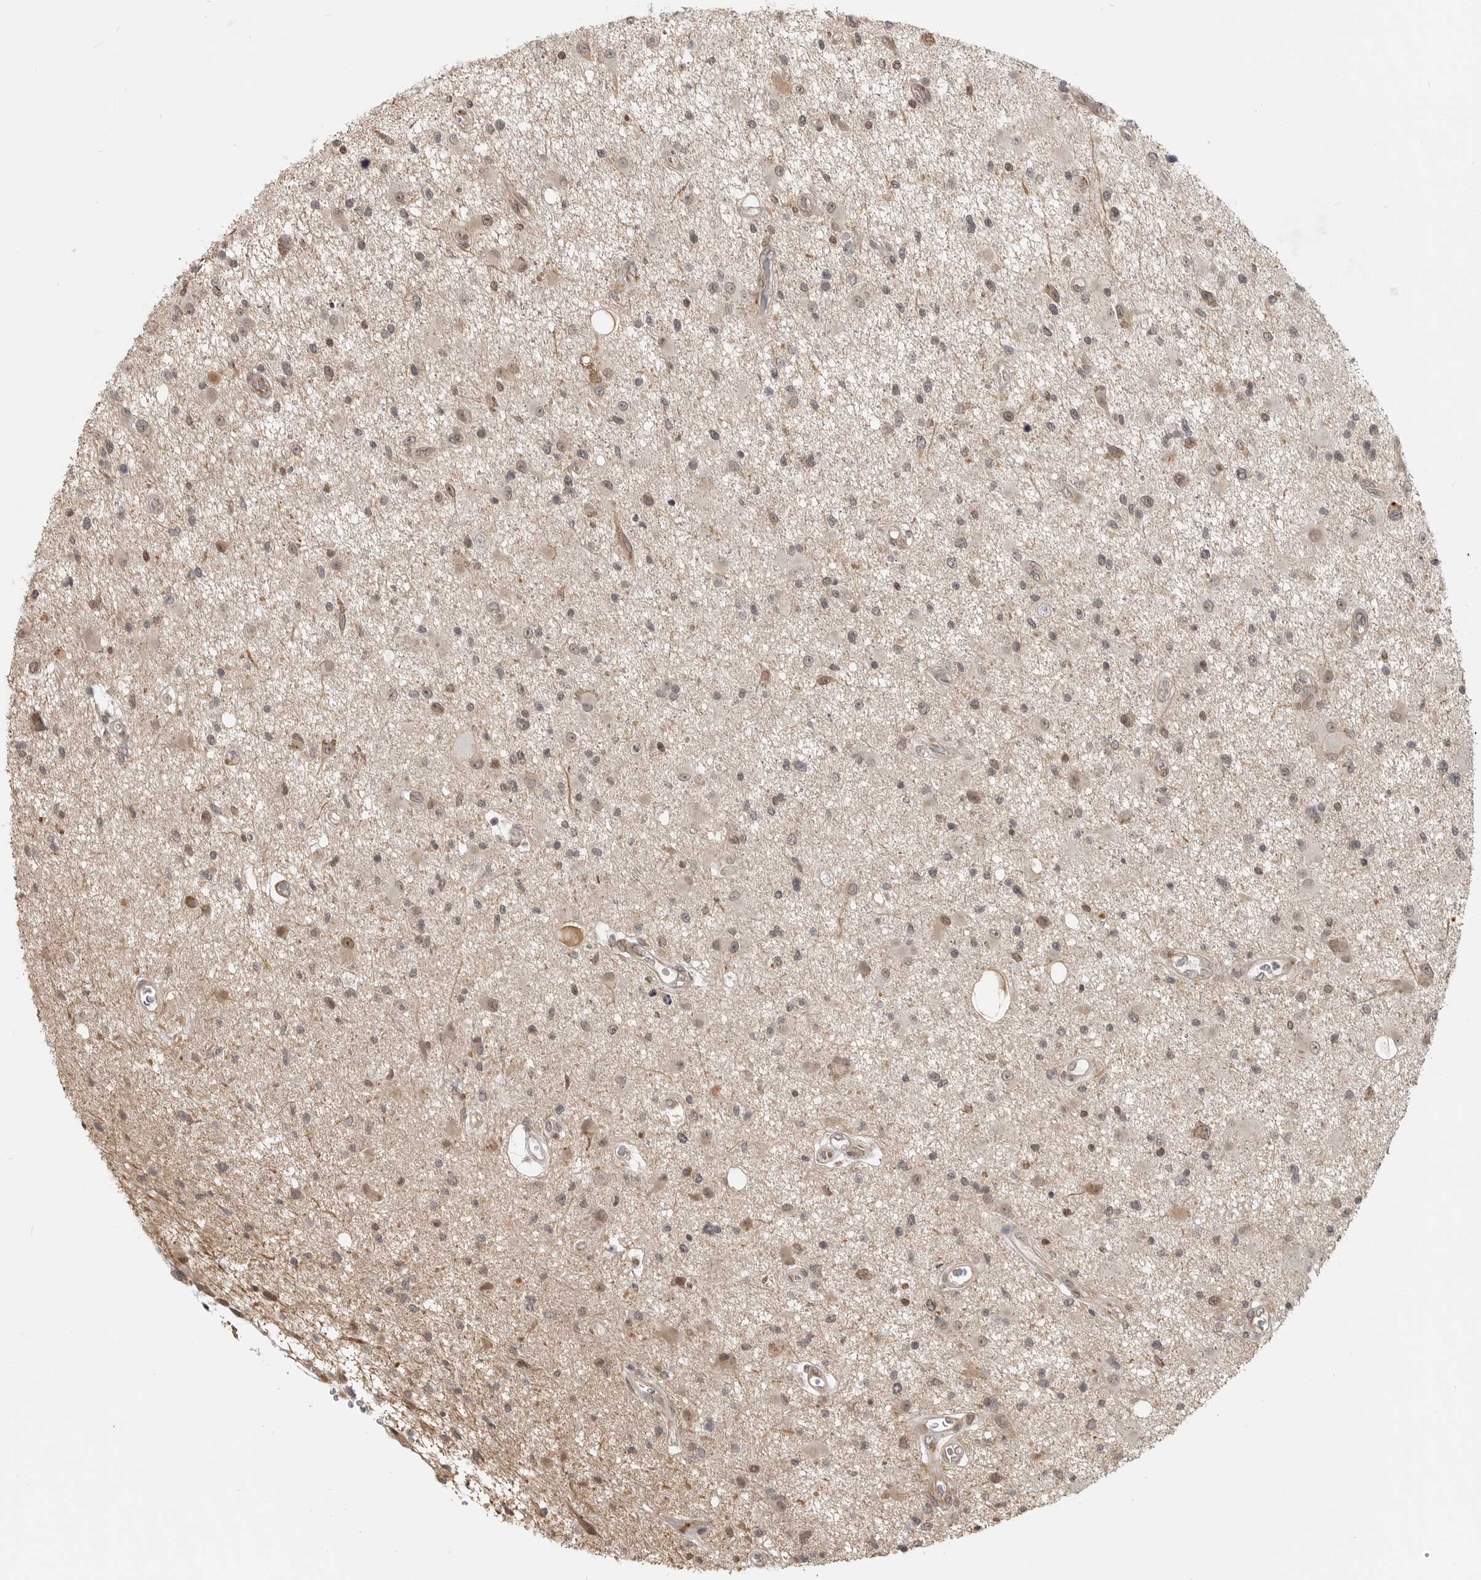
{"staining": {"intensity": "weak", "quantity": "25%-75%", "location": "cytoplasmic/membranous,nuclear"}, "tissue": "glioma", "cell_type": "Tumor cells", "image_type": "cancer", "snomed": [{"axis": "morphology", "description": "Glioma, malignant, High grade"}, {"axis": "topography", "description": "Brain"}], "caption": "Malignant glioma (high-grade) stained with a protein marker reveals weak staining in tumor cells.", "gene": "CEP295NL", "patient": {"sex": "male", "age": 33}}